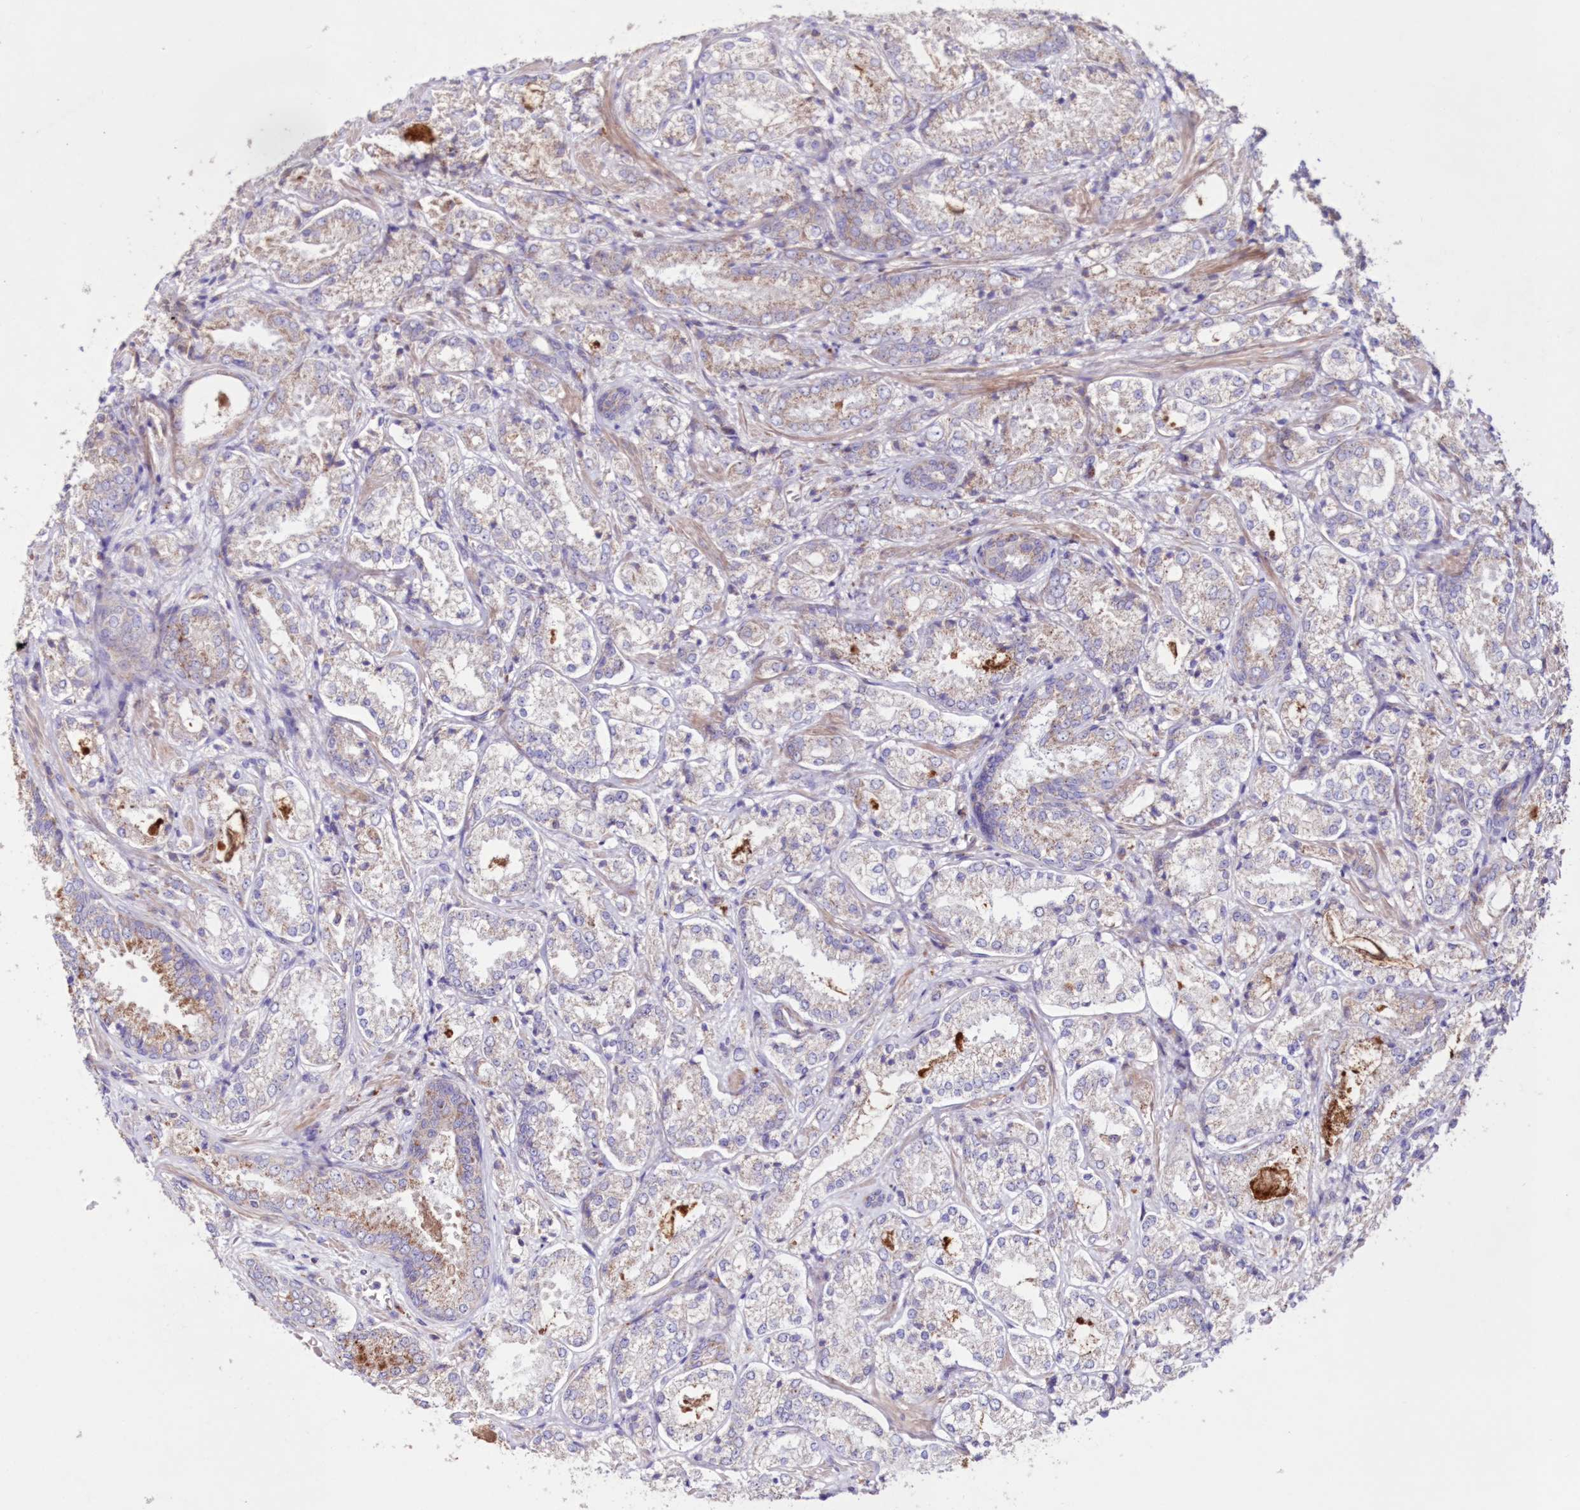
{"staining": {"intensity": "weak", "quantity": "<25%", "location": "cytoplasmic/membranous"}, "tissue": "prostate cancer", "cell_type": "Tumor cells", "image_type": "cancer", "snomed": [{"axis": "morphology", "description": "Adenocarcinoma, Low grade"}, {"axis": "topography", "description": "Prostate"}], "caption": "A high-resolution histopathology image shows immunohistochemistry (IHC) staining of prostate cancer, which exhibits no significant expression in tumor cells.", "gene": "HADHB", "patient": {"sex": "male", "age": 74}}